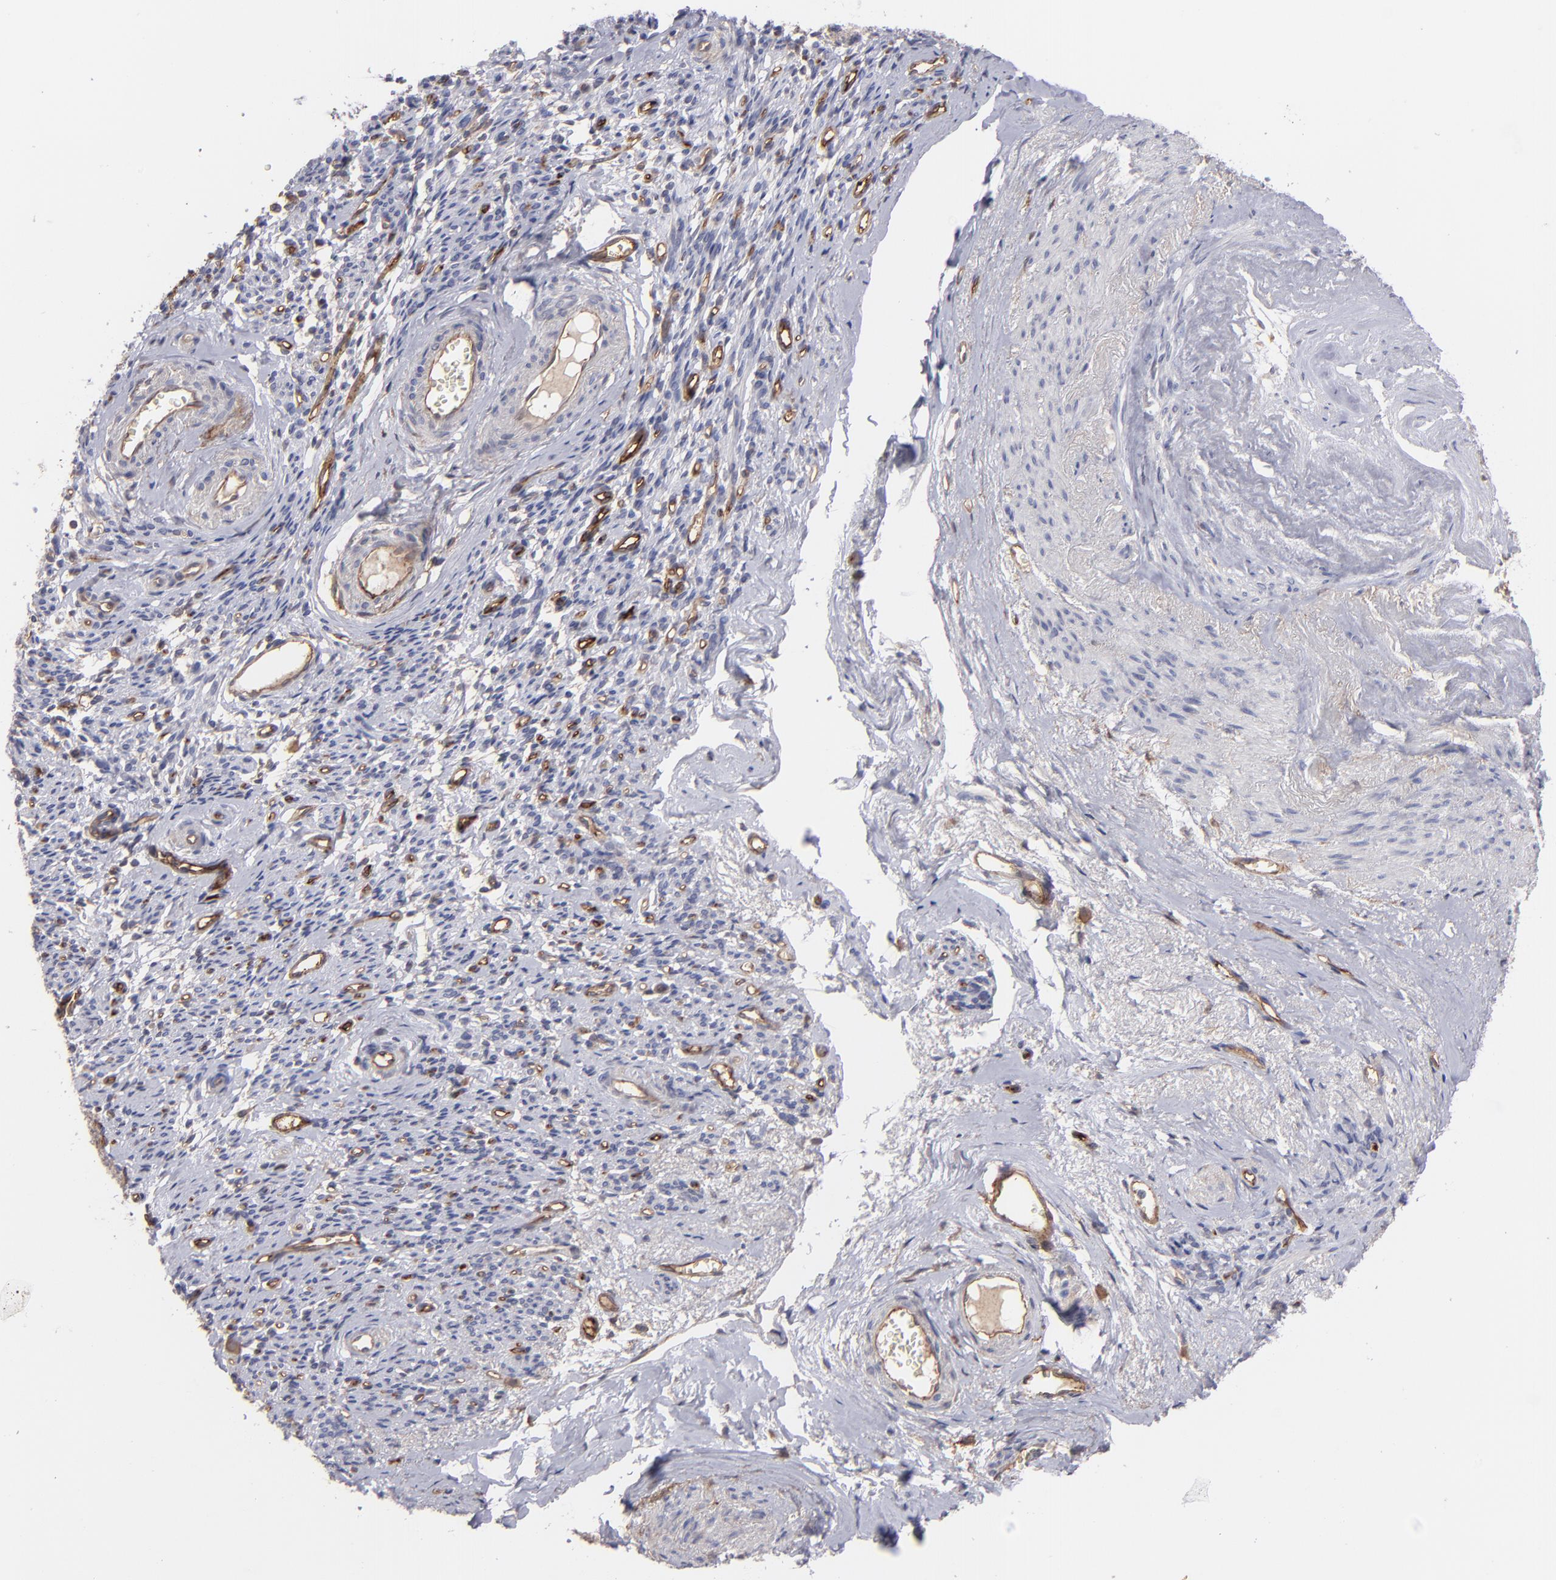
{"staining": {"intensity": "negative", "quantity": "none", "location": "none"}, "tissue": "endometrial cancer", "cell_type": "Tumor cells", "image_type": "cancer", "snomed": [{"axis": "morphology", "description": "Adenocarcinoma, NOS"}, {"axis": "topography", "description": "Endometrium"}], "caption": "The immunohistochemistry histopathology image has no significant staining in tumor cells of endometrial adenocarcinoma tissue. (DAB (3,3'-diaminobenzidine) immunohistochemistry with hematoxylin counter stain).", "gene": "ICAM1", "patient": {"sex": "female", "age": 75}}